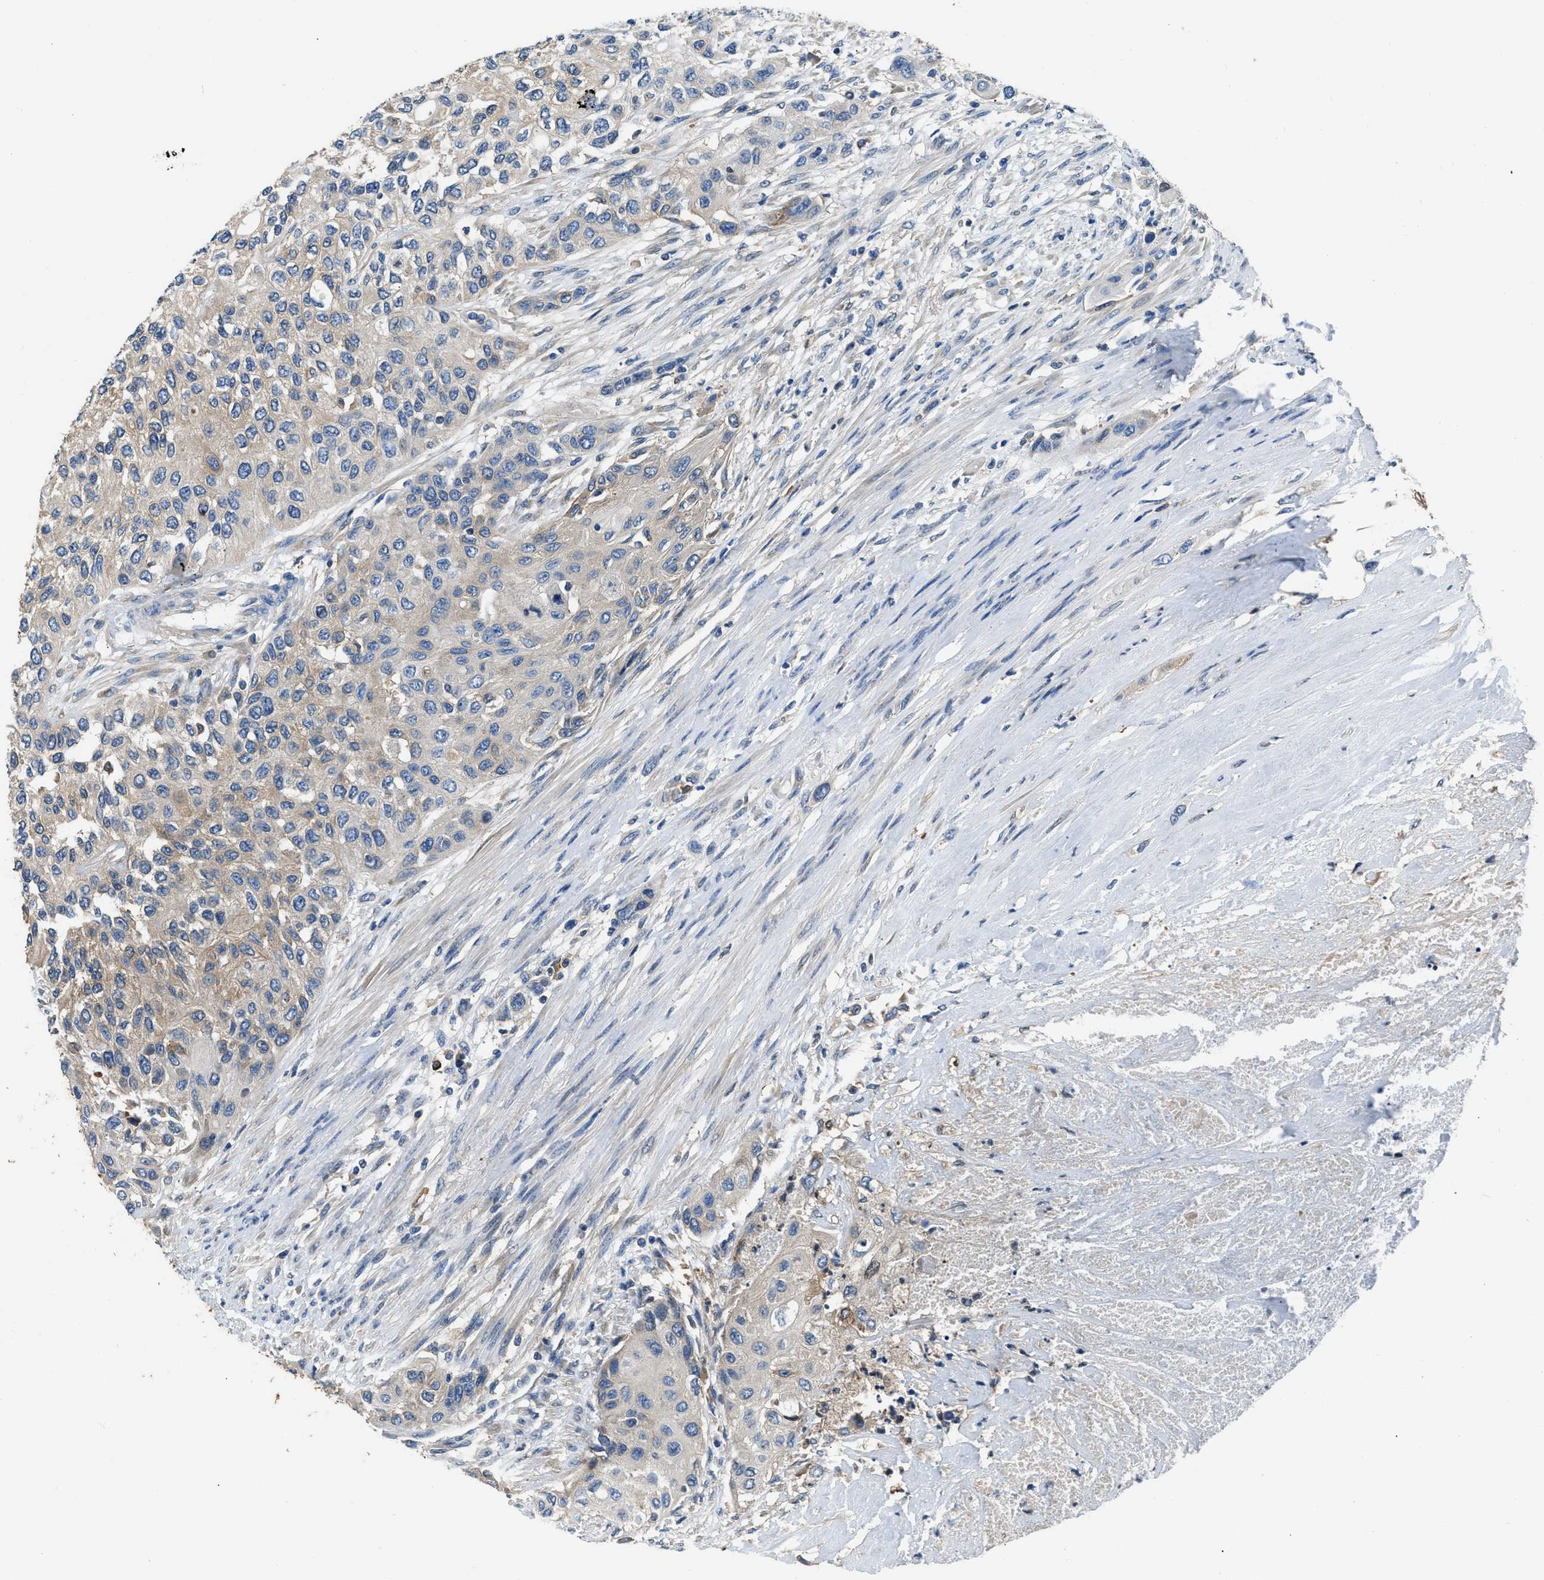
{"staining": {"intensity": "weak", "quantity": ">75%", "location": "cytoplasmic/membranous"}, "tissue": "urothelial cancer", "cell_type": "Tumor cells", "image_type": "cancer", "snomed": [{"axis": "morphology", "description": "Urothelial carcinoma, High grade"}, {"axis": "topography", "description": "Urinary bladder"}], "caption": "High-grade urothelial carcinoma was stained to show a protein in brown. There is low levels of weak cytoplasmic/membranous staining in approximately >75% of tumor cells.", "gene": "PKM", "patient": {"sex": "female", "age": 56}}